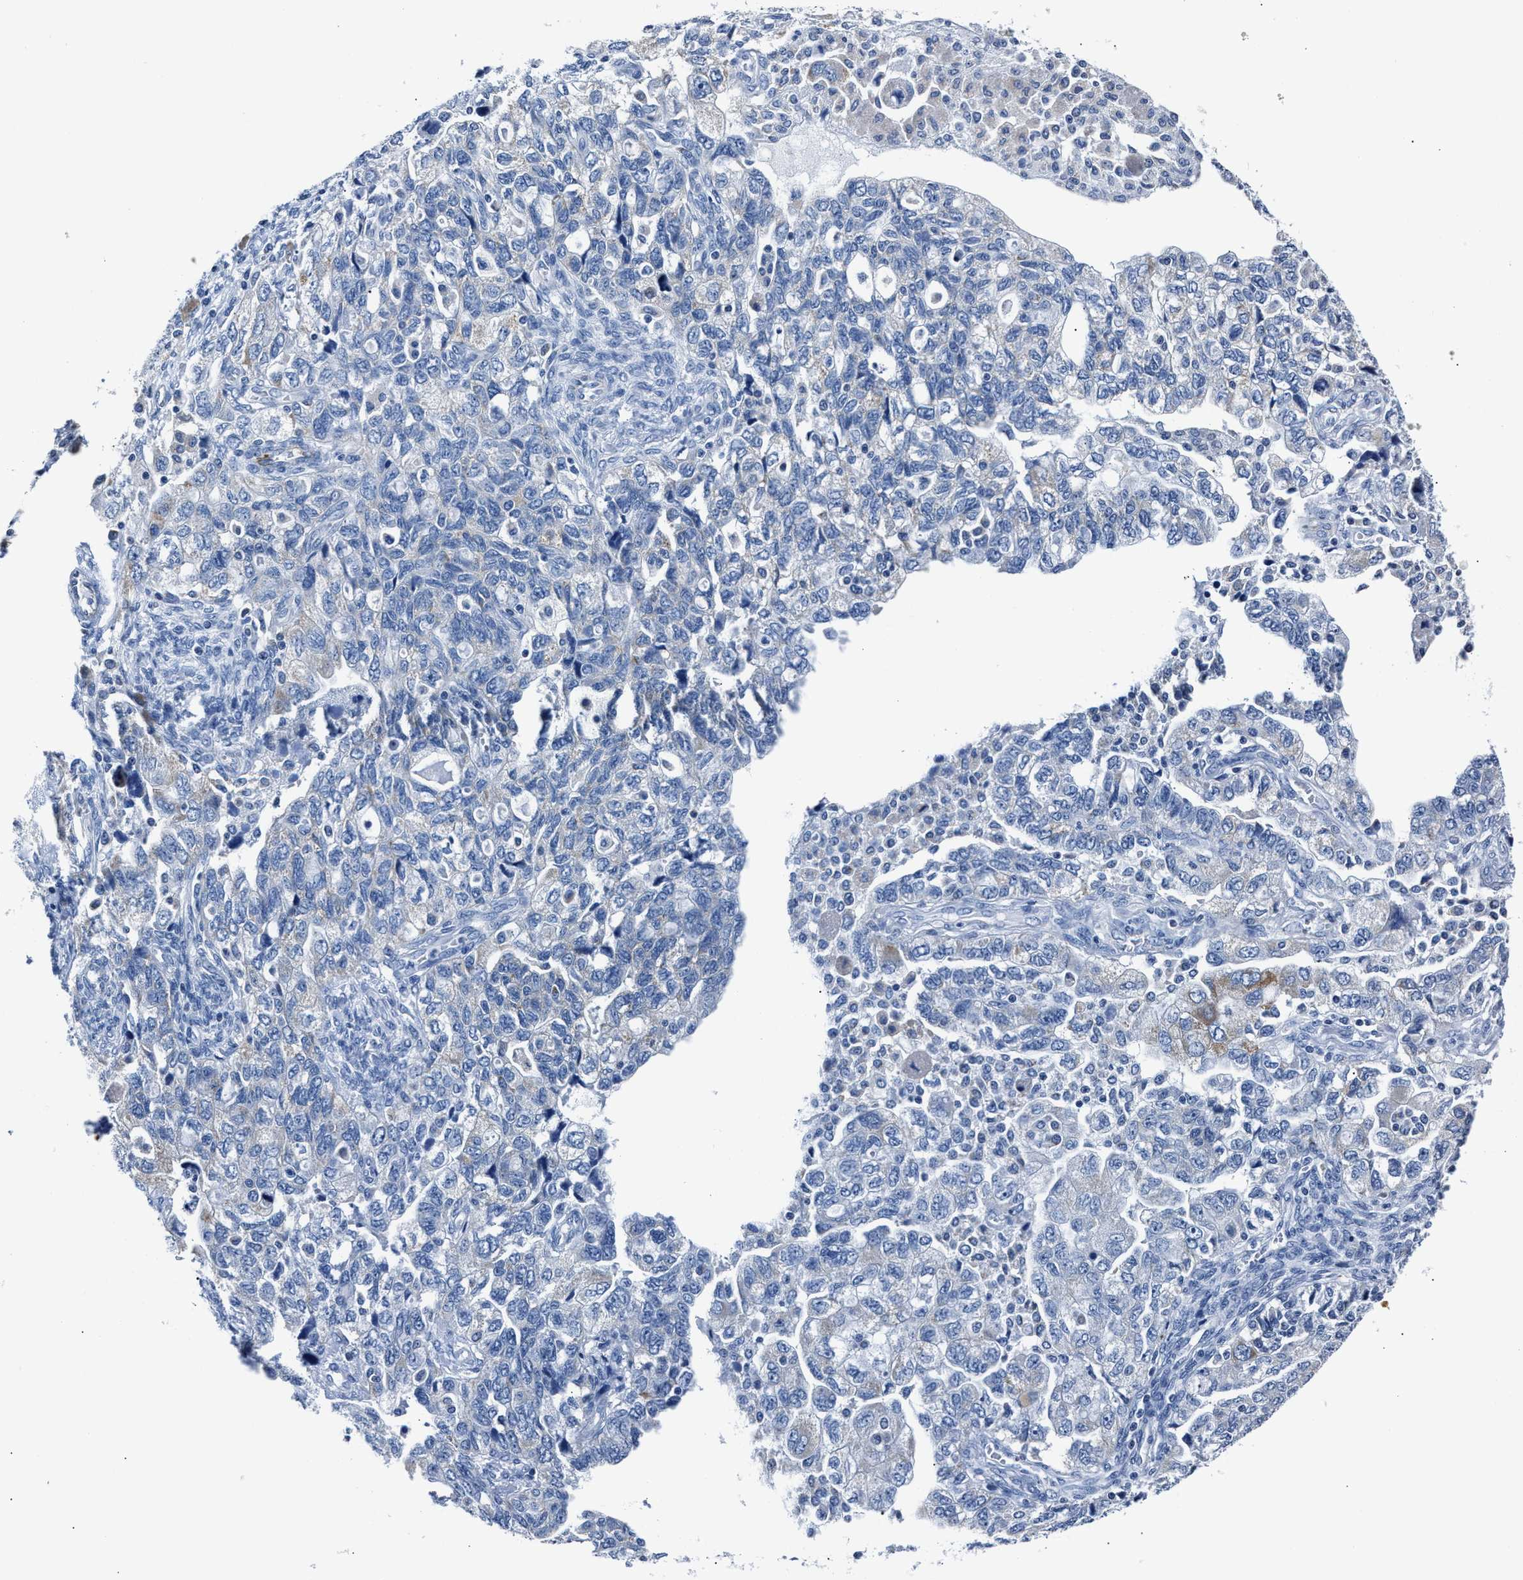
{"staining": {"intensity": "negative", "quantity": "none", "location": "none"}, "tissue": "ovarian cancer", "cell_type": "Tumor cells", "image_type": "cancer", "snomed": [{"axis": "morphology", "description": "Carcinoma, NOS"}, {"axis": "morphology", "description": "Cystadenocarcinoma, serous, NOS"}, {"axis": "topography", "description": "Ovary"}], "caption": "Immunohistochemical staining of human ovarian cancer exhibits no significant expression in tumor cells. Brightfield microscopy of IHC stained with DAB (brown) and hematoxylin (blue), captured at high magnification.", "gene": "AMACR", "patient": {"sex": "female", "age": 69}}